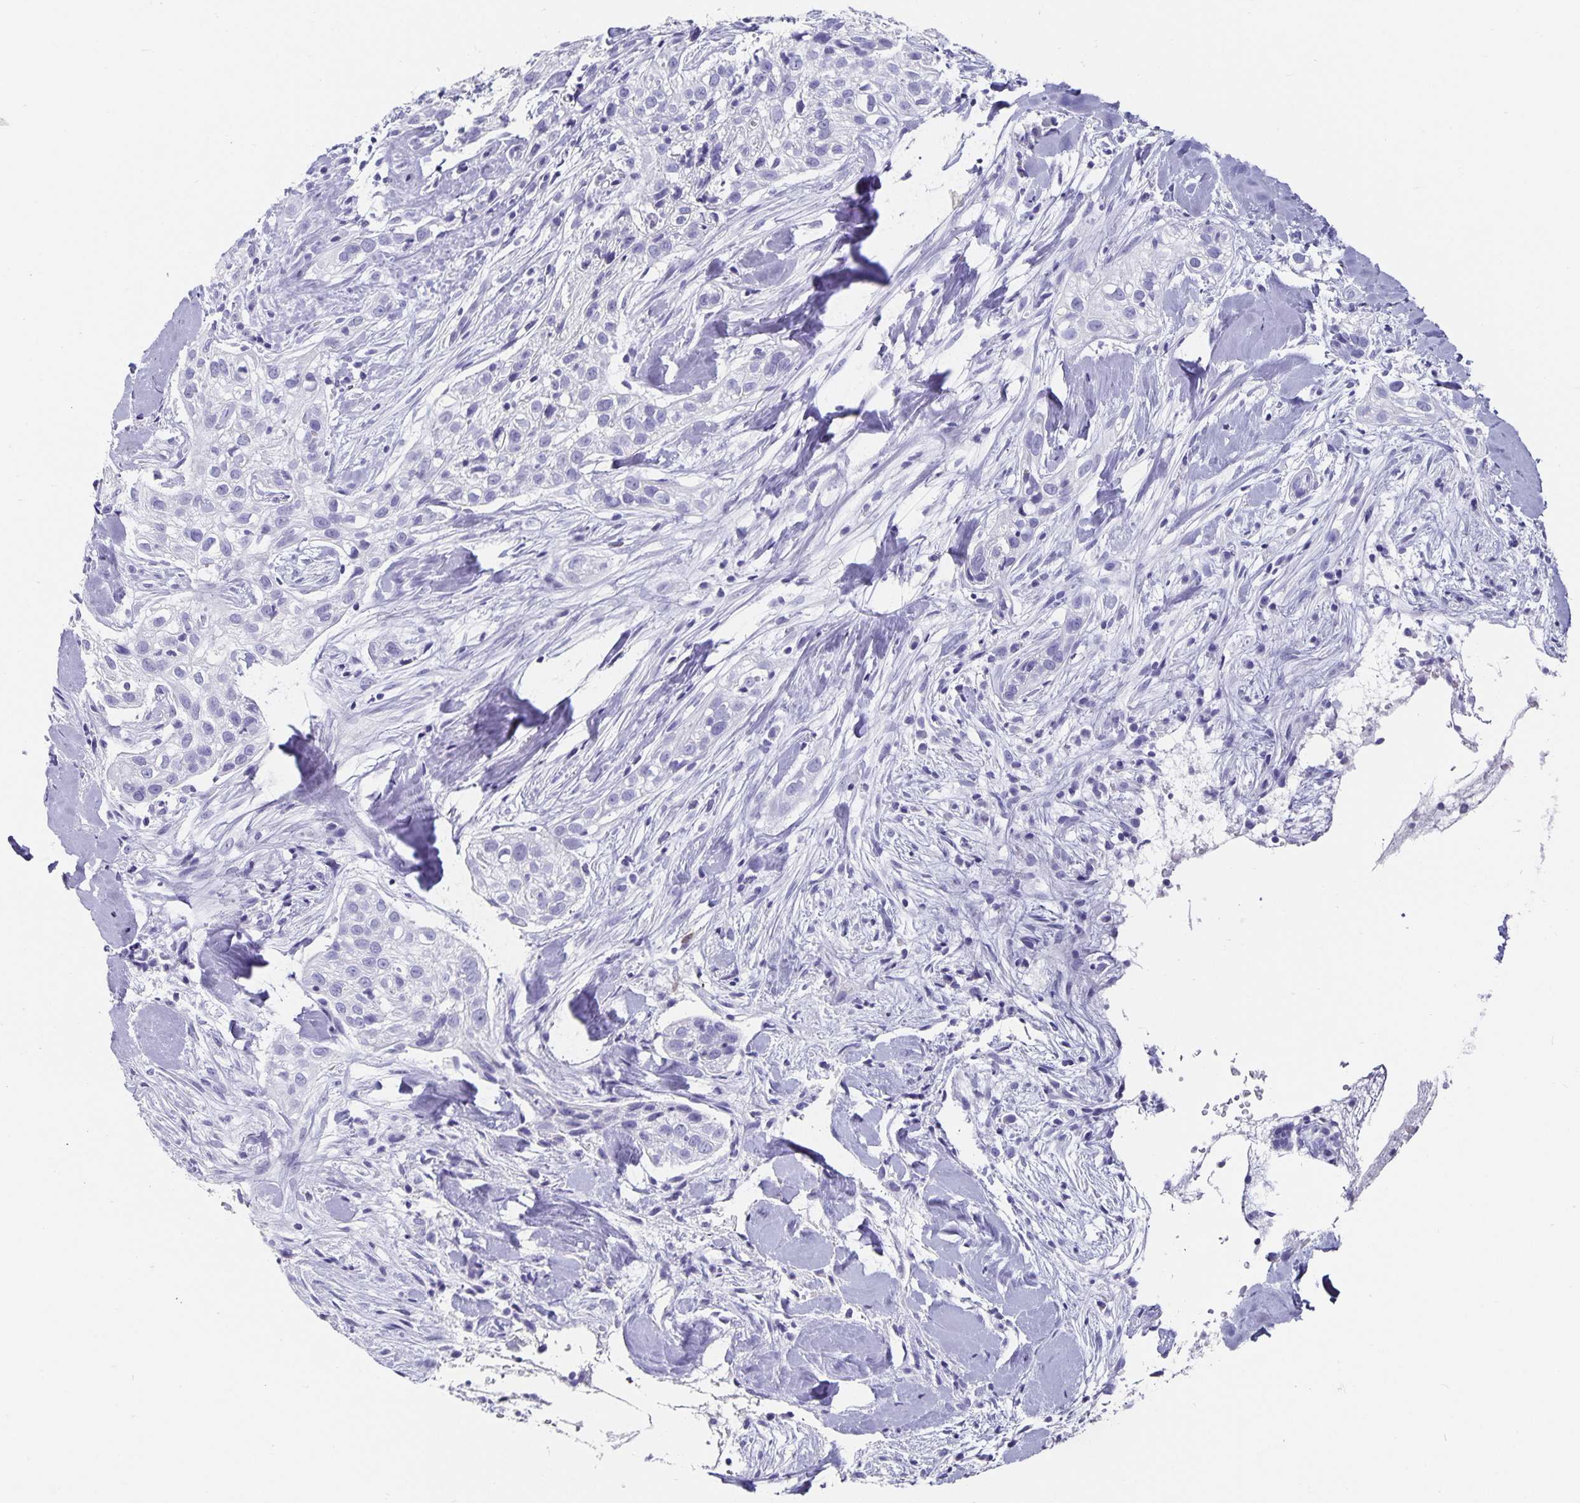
{"staining": {"intensity": "negative", "quantity": "none", "location": "none"}, "tissue": "skin cancer", "cell_type": "Tumor cells", "image_type": "cancer", "snomed": [{"axis": "morphology", "description": "Squamous cell carcinoma, NOS"}, {"axis": "topography", "description": "Skin"}], "caption": "Skin cancer (squamous cell carcinoma) was stained to show a protein in brown. There is no significant expression in tumor cells.", "gene": "CHGA", "patient": {"sex": "male", "age": 82}}